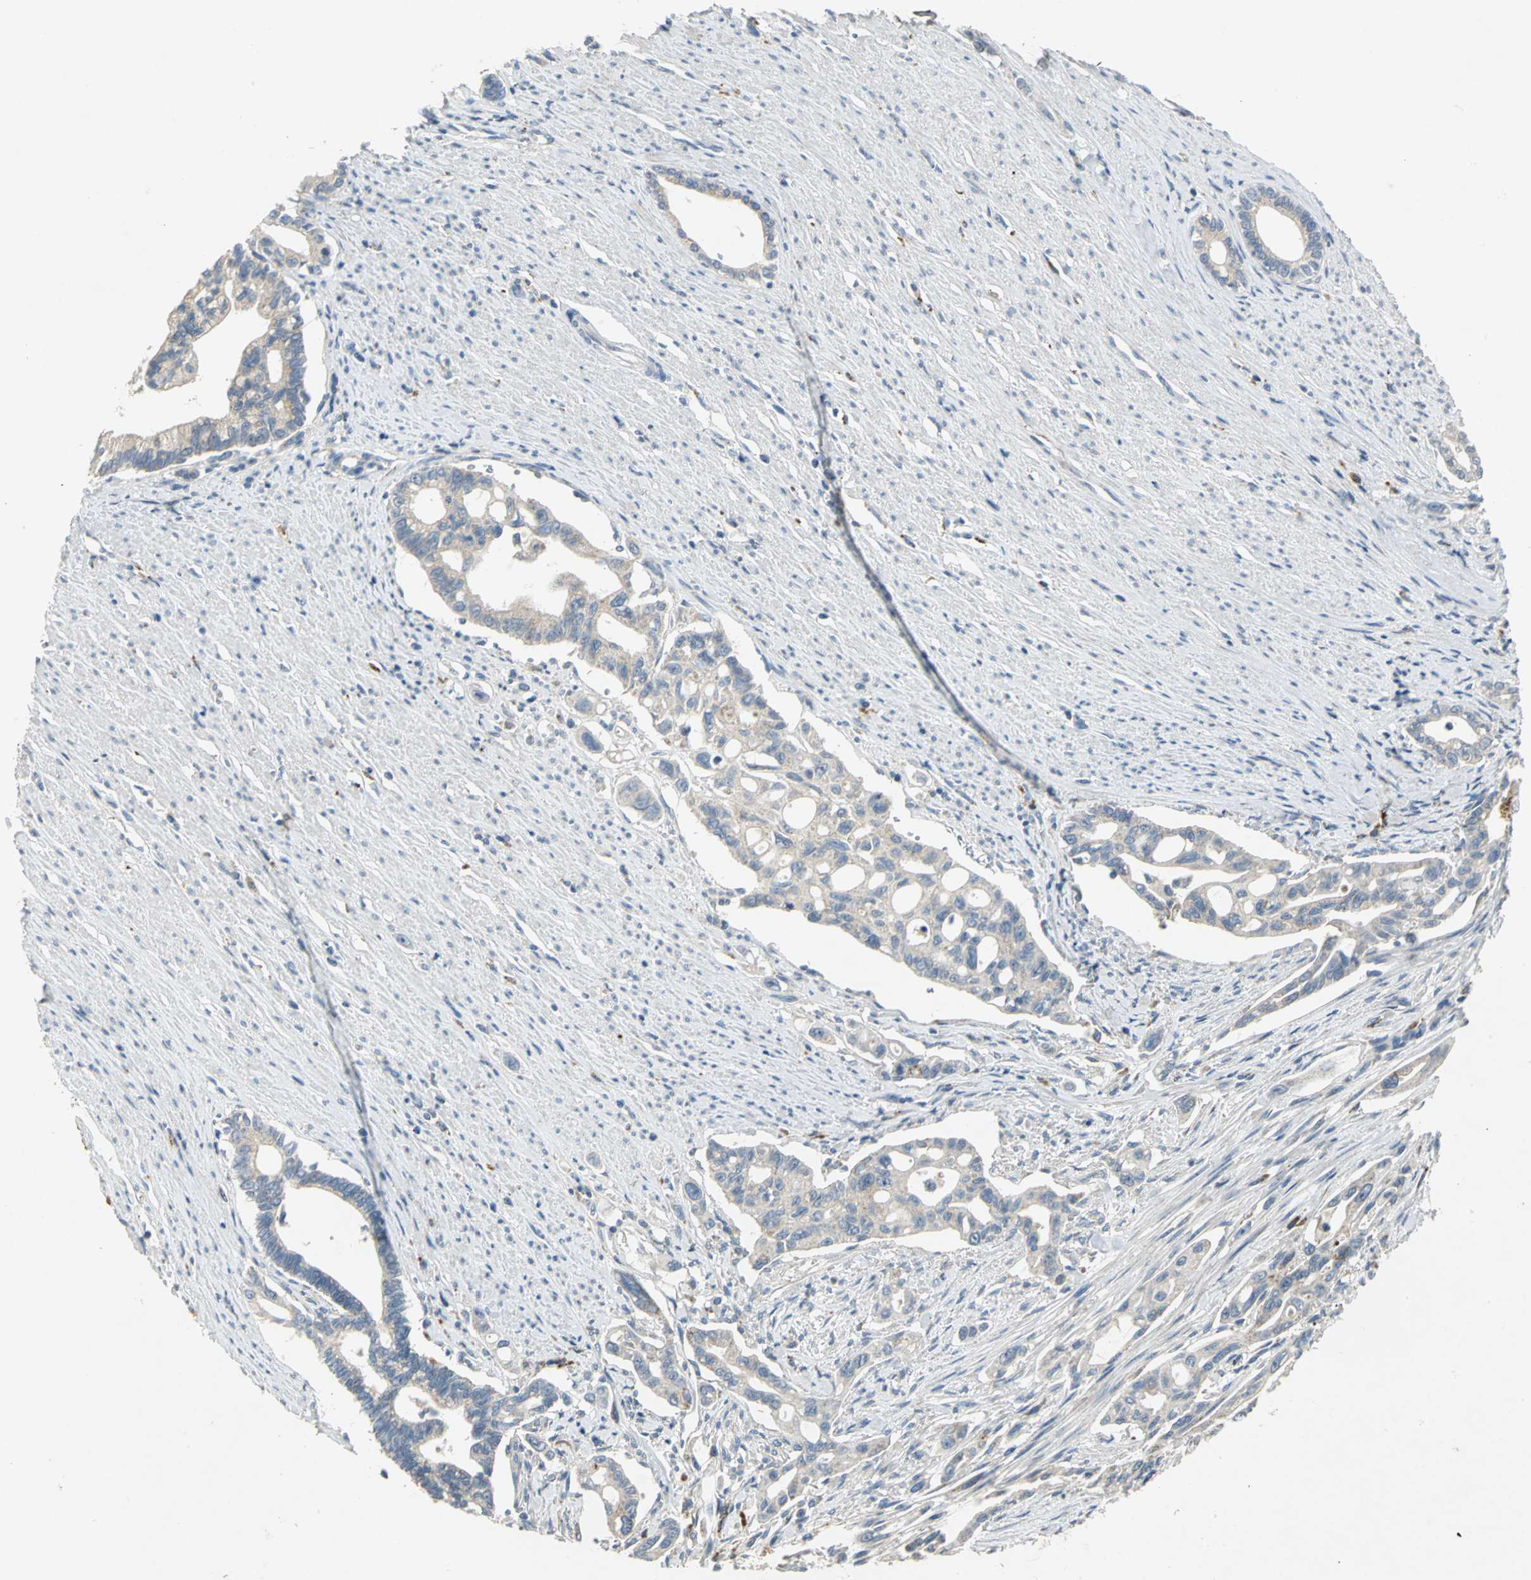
{"staining": {"intensity": "weak", "quantity": "25%-75%", "location": "cytoplasmic/membranous"}, "tissue": "pancreatic cancer", "cell_type": "Tumor cells", "image_type": "cancer", "snomed": [{"axis": "morphology", "description": "Normal tissue, NOS"}, {"axis": "topography", "description": "Pancreas"}], "caption": "Pancreatic cancer stained with immunohistochemistry (IHC) reveals weak cytoplasmic/membranous positivity in approximately 25%-75% of tumor cells.", "gene": "SPPL2B", "patient": {"sex": "male", "age": 42}}